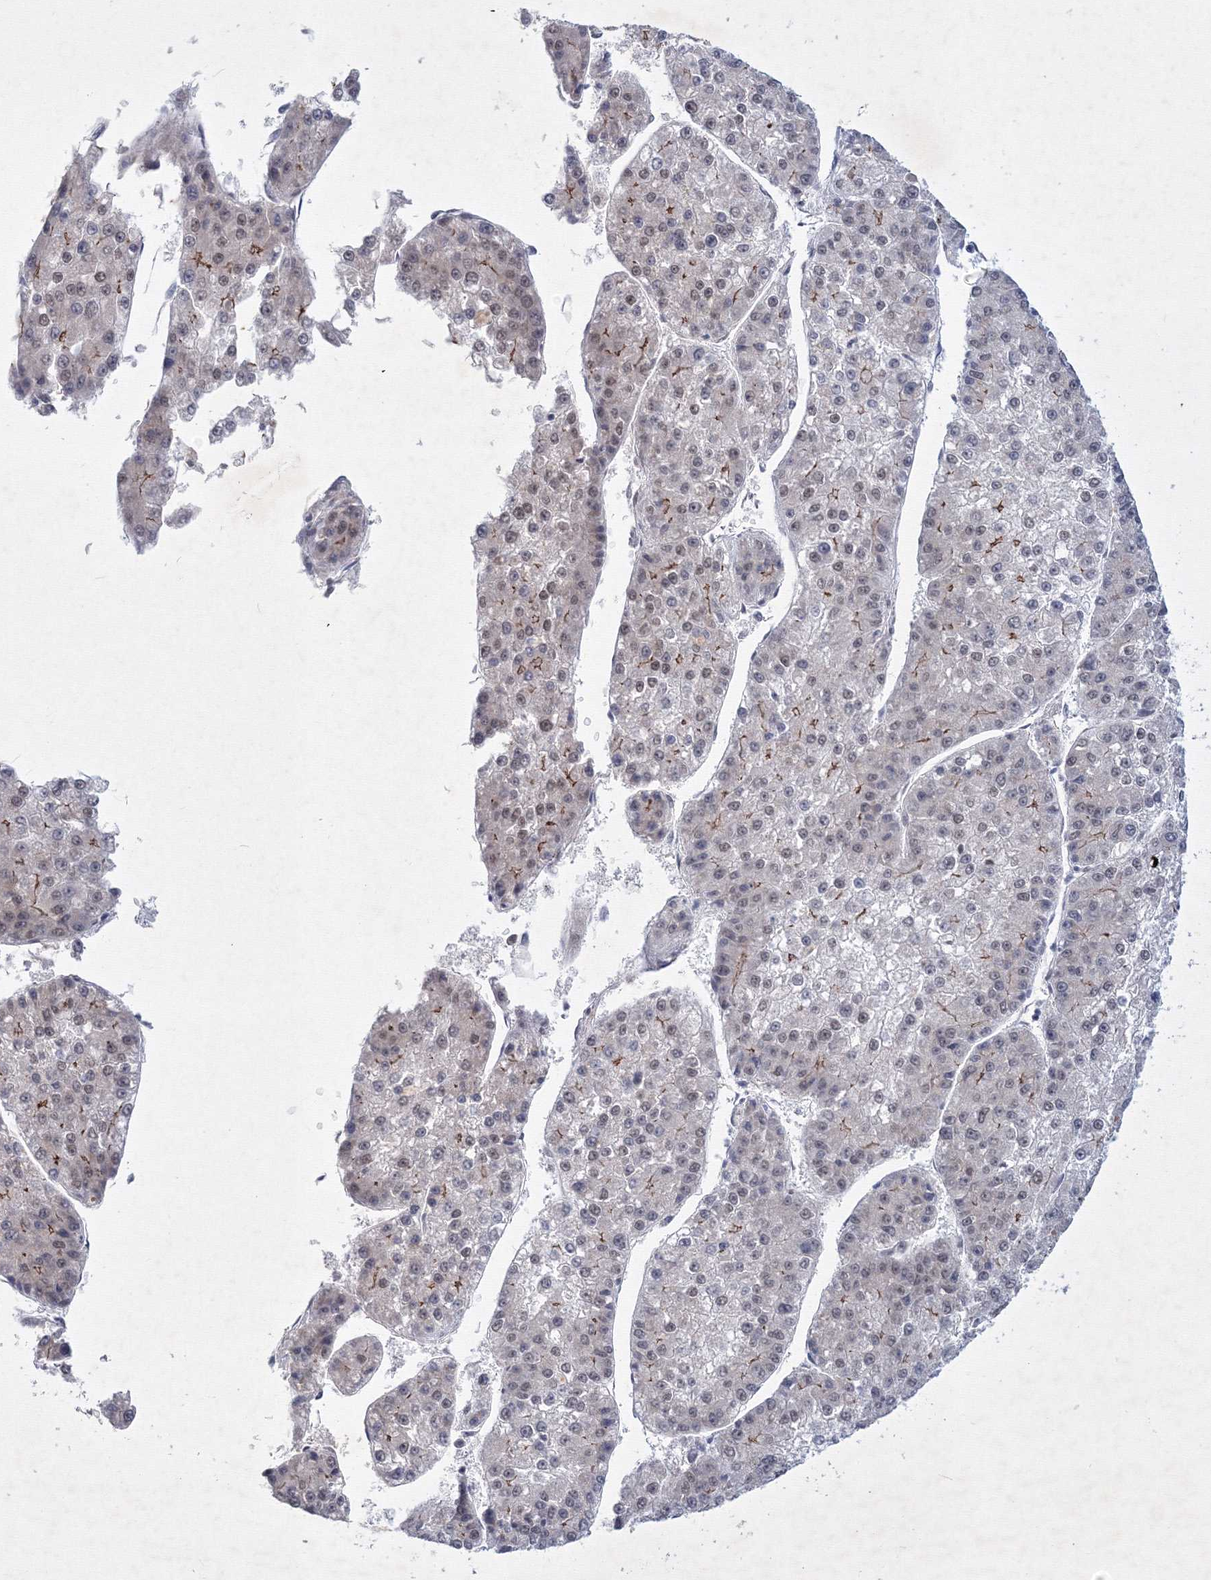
{"staining": {"intensity": "weak", "quantity": "25%-75%", "location": "cytoplasmic/membranous,nuclear"}, "tissue": "liver cancer", "cell_type": "Tumor cells", "image_type": "cancer", "snomed": [{"axis": "morphology", "description": "Carcinoma, Hepatocellular, NOS"}, {"axis": "topography", "description": "Liver"}], "caption": "Liver cancer (hepatocellular carcinoma) stained for a protein exhibits weak cytoplasmic/membranous and nuclear positivity in tumor cells.", "gene": "SF3B6", "patient": {"sex": "female", "age": 73}}